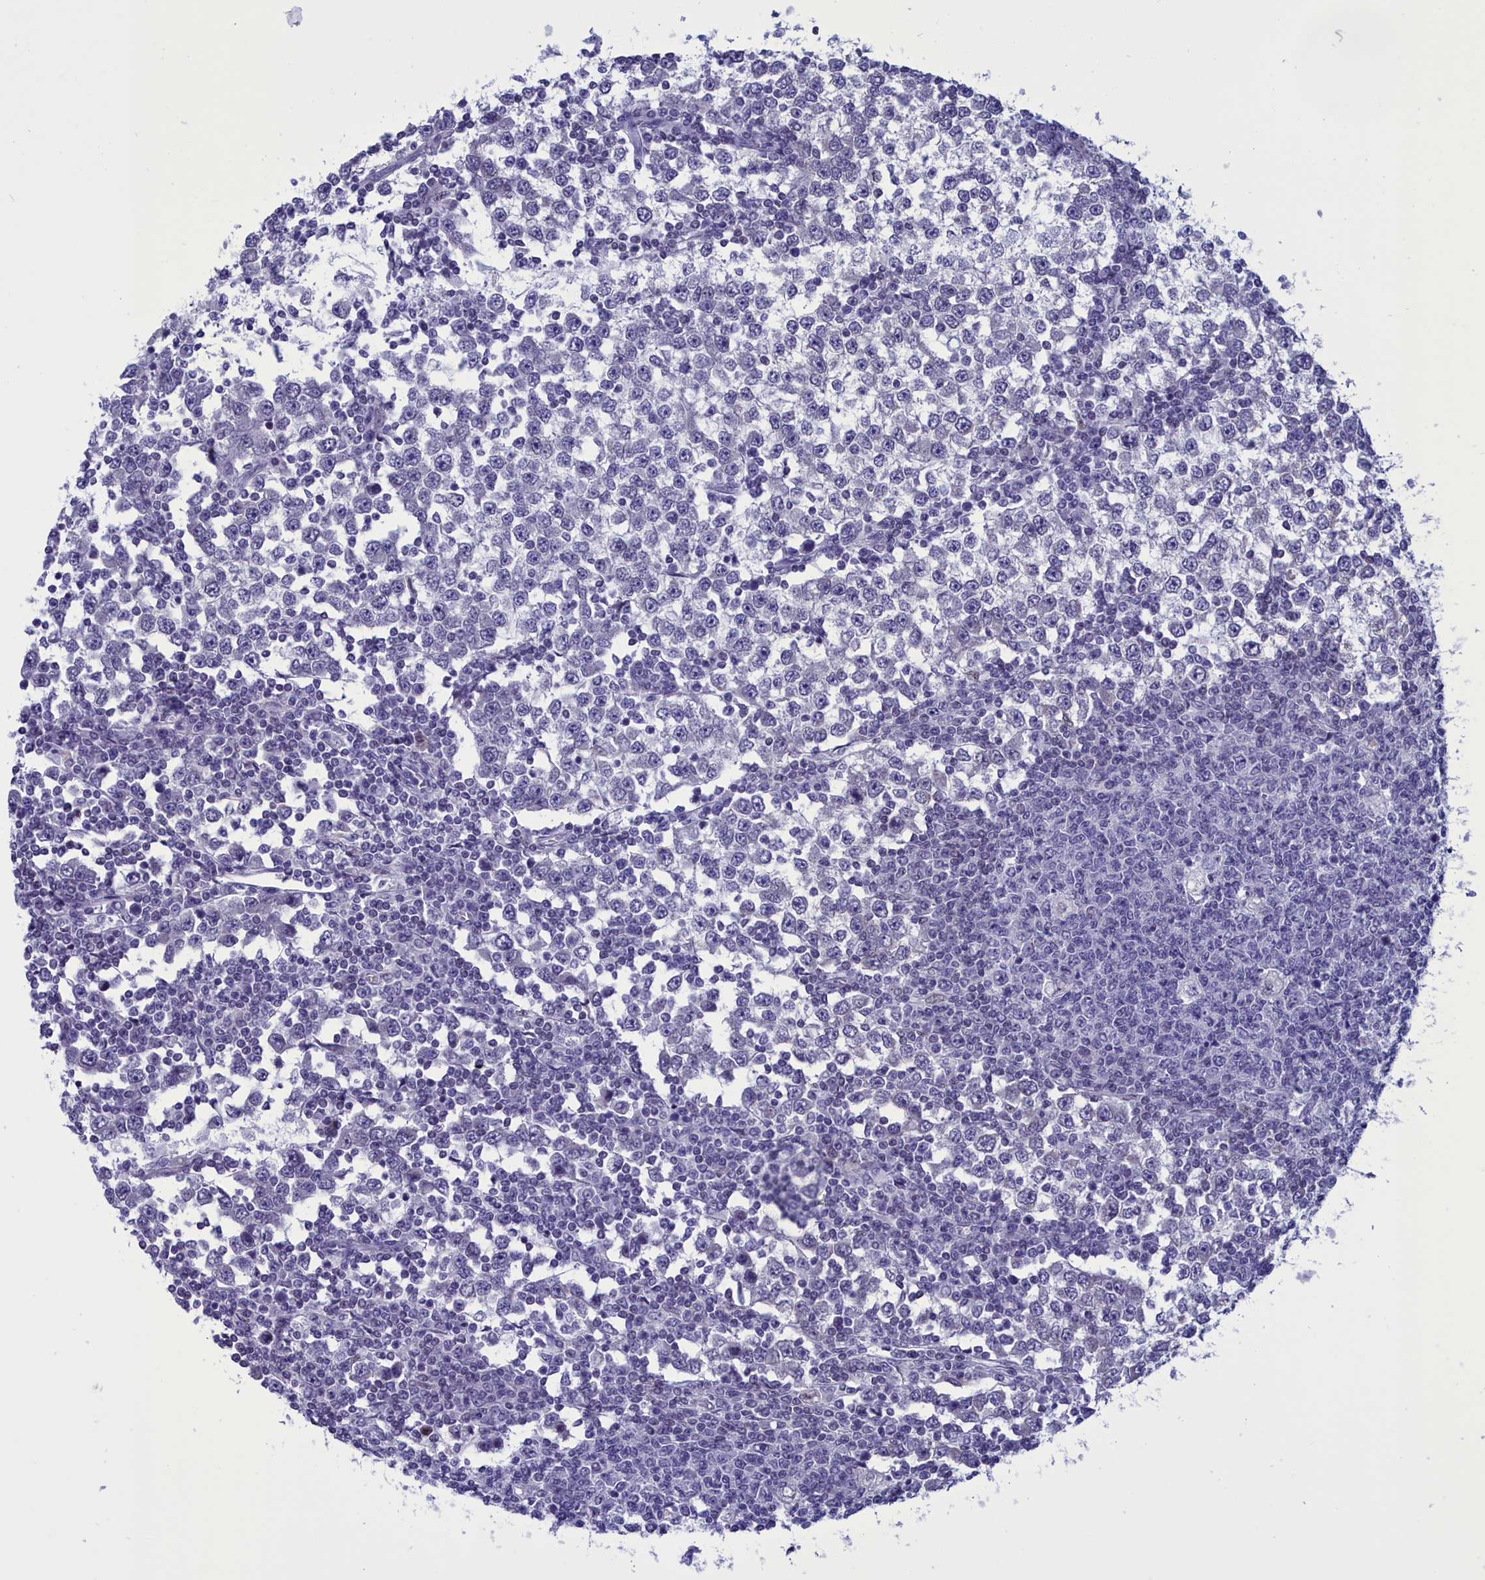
{"staining": {"intensity": "negative", "quantity": "none", "location": "none"}, "tissue": "testis cancer", "cell_type": "Tumor cells", "image_type": "cancer", "snomed": [{"axis": "morphology", "description": "Seminoma, NOS"}, {"axis": "topography", "description": "Testis"}], "caption": "This is a micrograph of immunohistochemistry (IHC) staining of testis seminoma, which shows no staining in tumor cells. (DAB (3,3'-diaminobenzidine) IHC with hematoxylin counter stain).", "gene": "PARS2", "patient": {"sex": "male", "age": 65}}